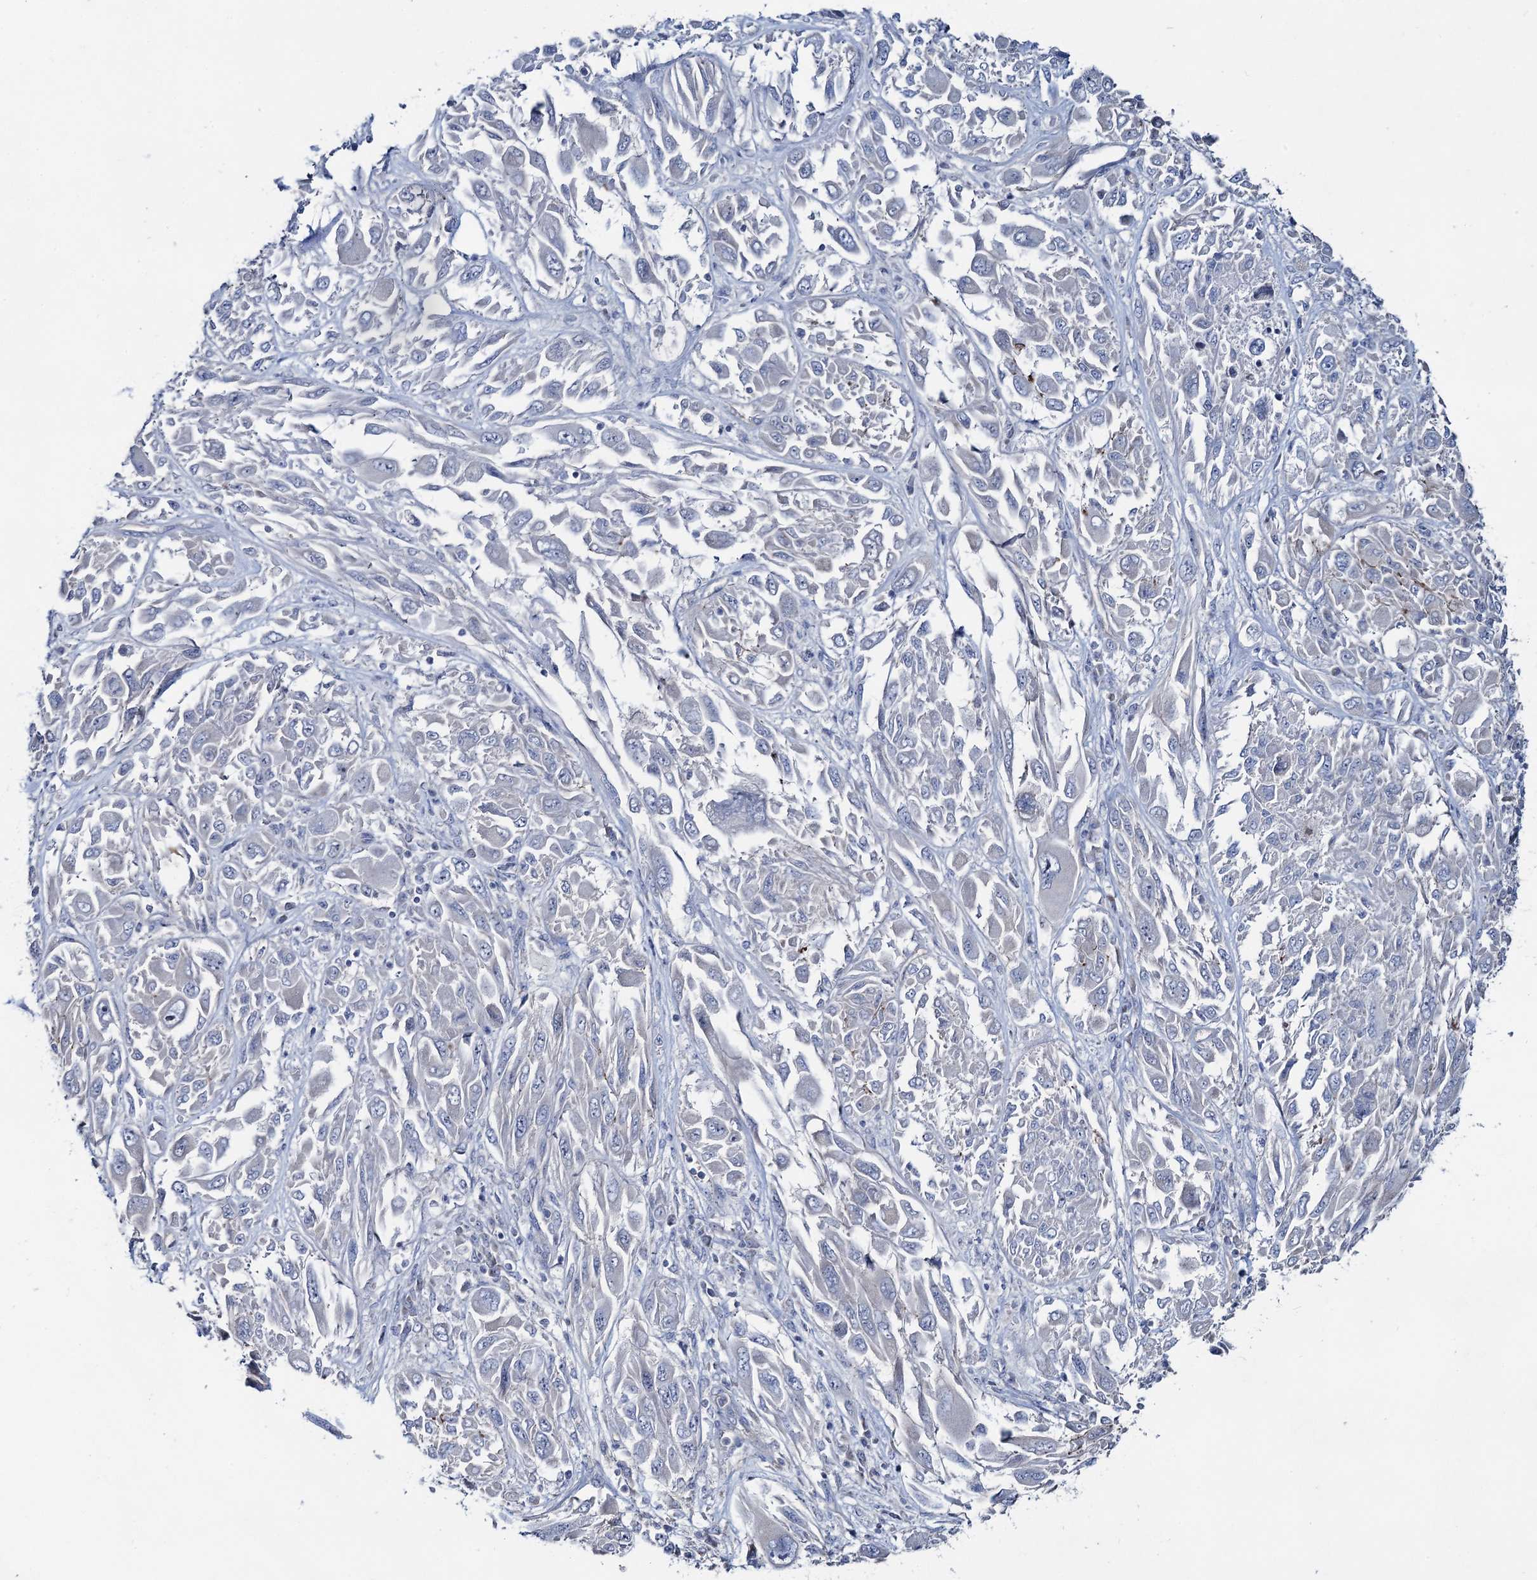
{"staining": {"intensity": "negative", "quantity": "none", "location": "none"}, "tissue": "melanoma", "cell_type": "Tumor cells", "image_type": "cancer", "snomed": [{"axis": "morphology", "description": "Malignant melanoma, NOS"}, {"axis": "topography", "description": "Skin"}], "caption": "Photomicrograph shows no significant protein staining in tumor cells of melanoma.", "gene": "PLLP", "patient": {"sex": "female", "age": 91}}